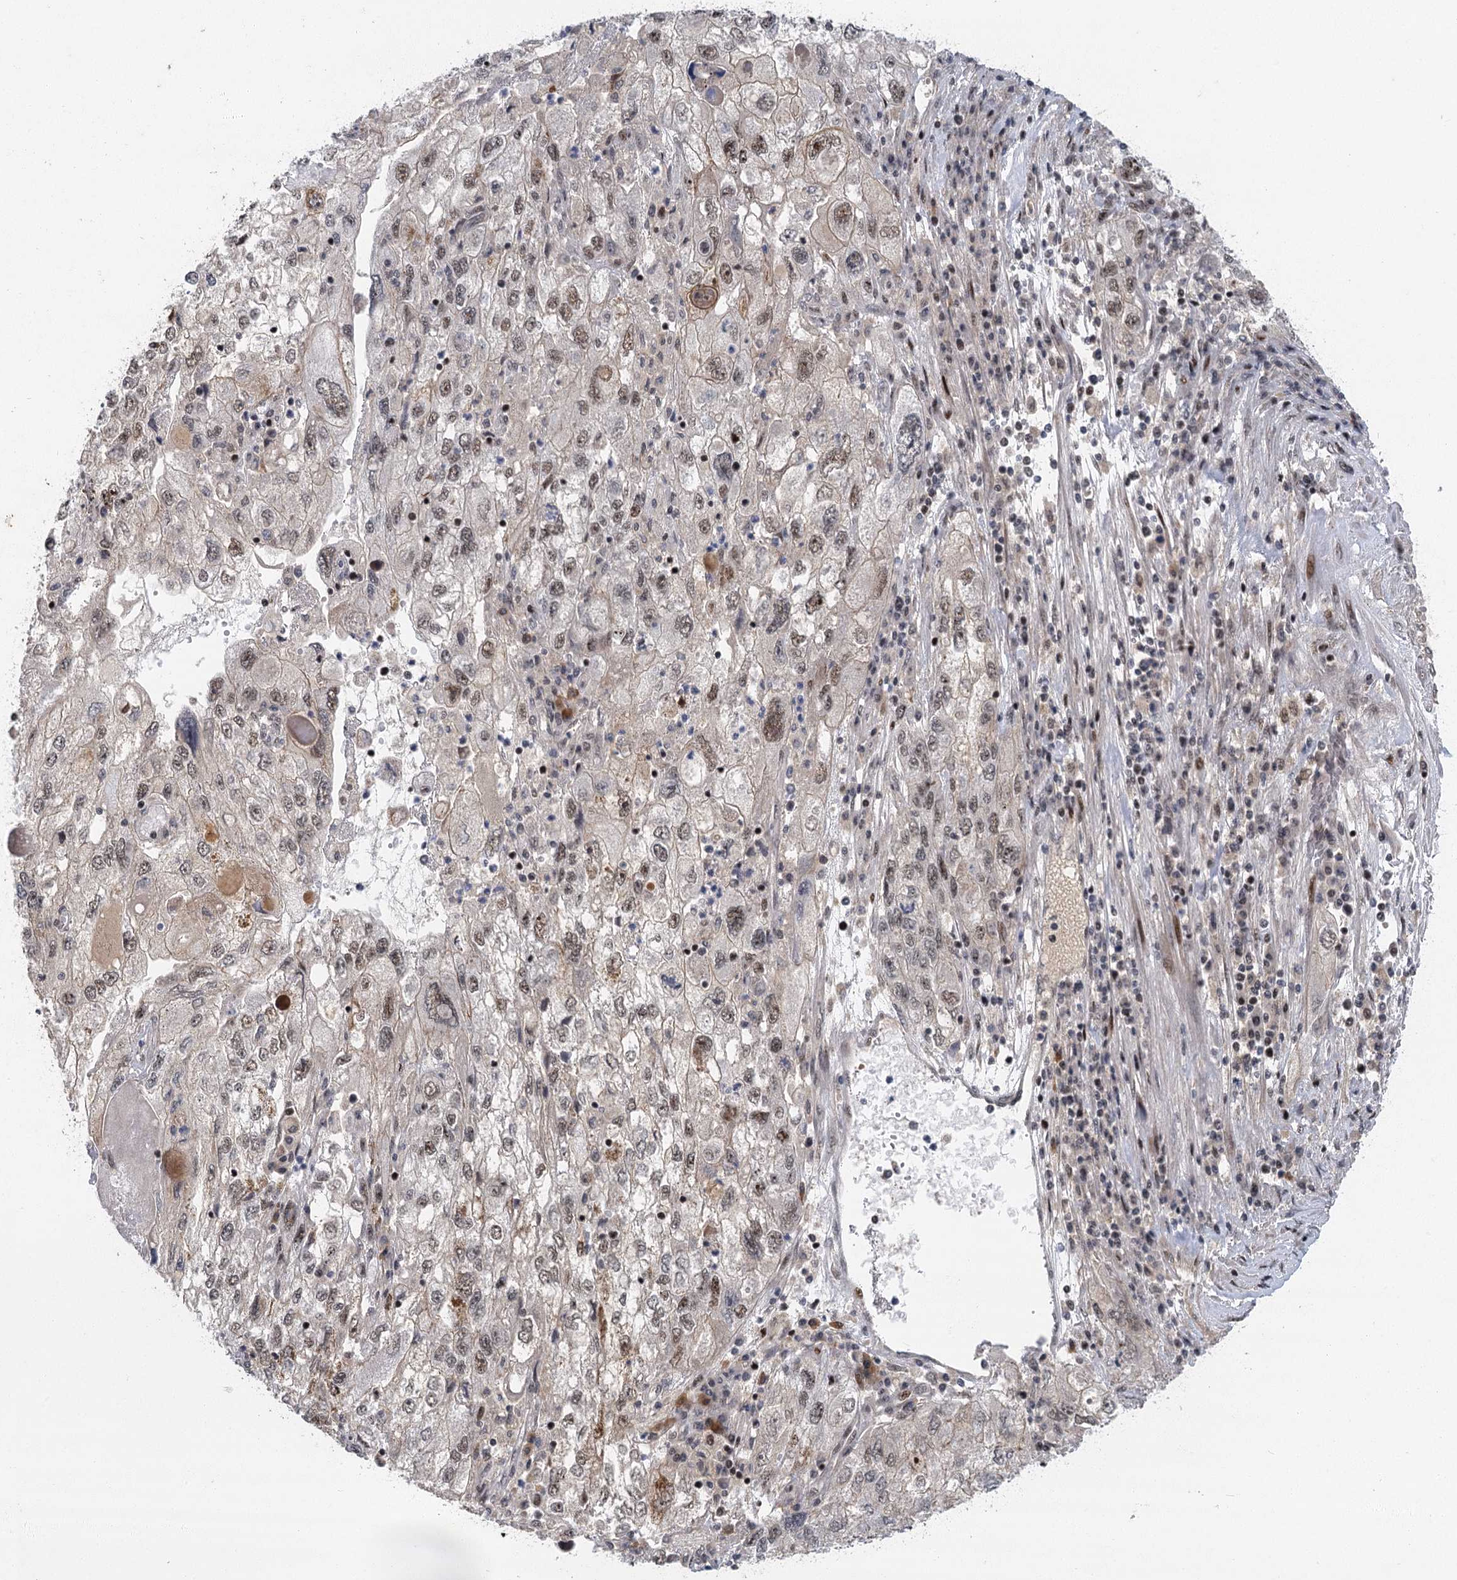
{"staining": {"intensity": "weak", "quantity": "25%-75%", "location": "nuclear"}, "tissue": "endometrial cancer", "cell_type": "Tumor cells", "image_type": "cancer", "snomed": [{"axis": "morphology", "description": "Adenocarcinoma, NOS"}, {"axis": "topography", "description": "Endometrium"}], "caption": "Weak nuclear expression is appreciated in about 25%-75% of tumor cells in endometrial cancer (adenocarcinoma). Nuclei are stained in blue.", "gene": "IL11RA", "patient": {"sex": "female", "age": 49}}